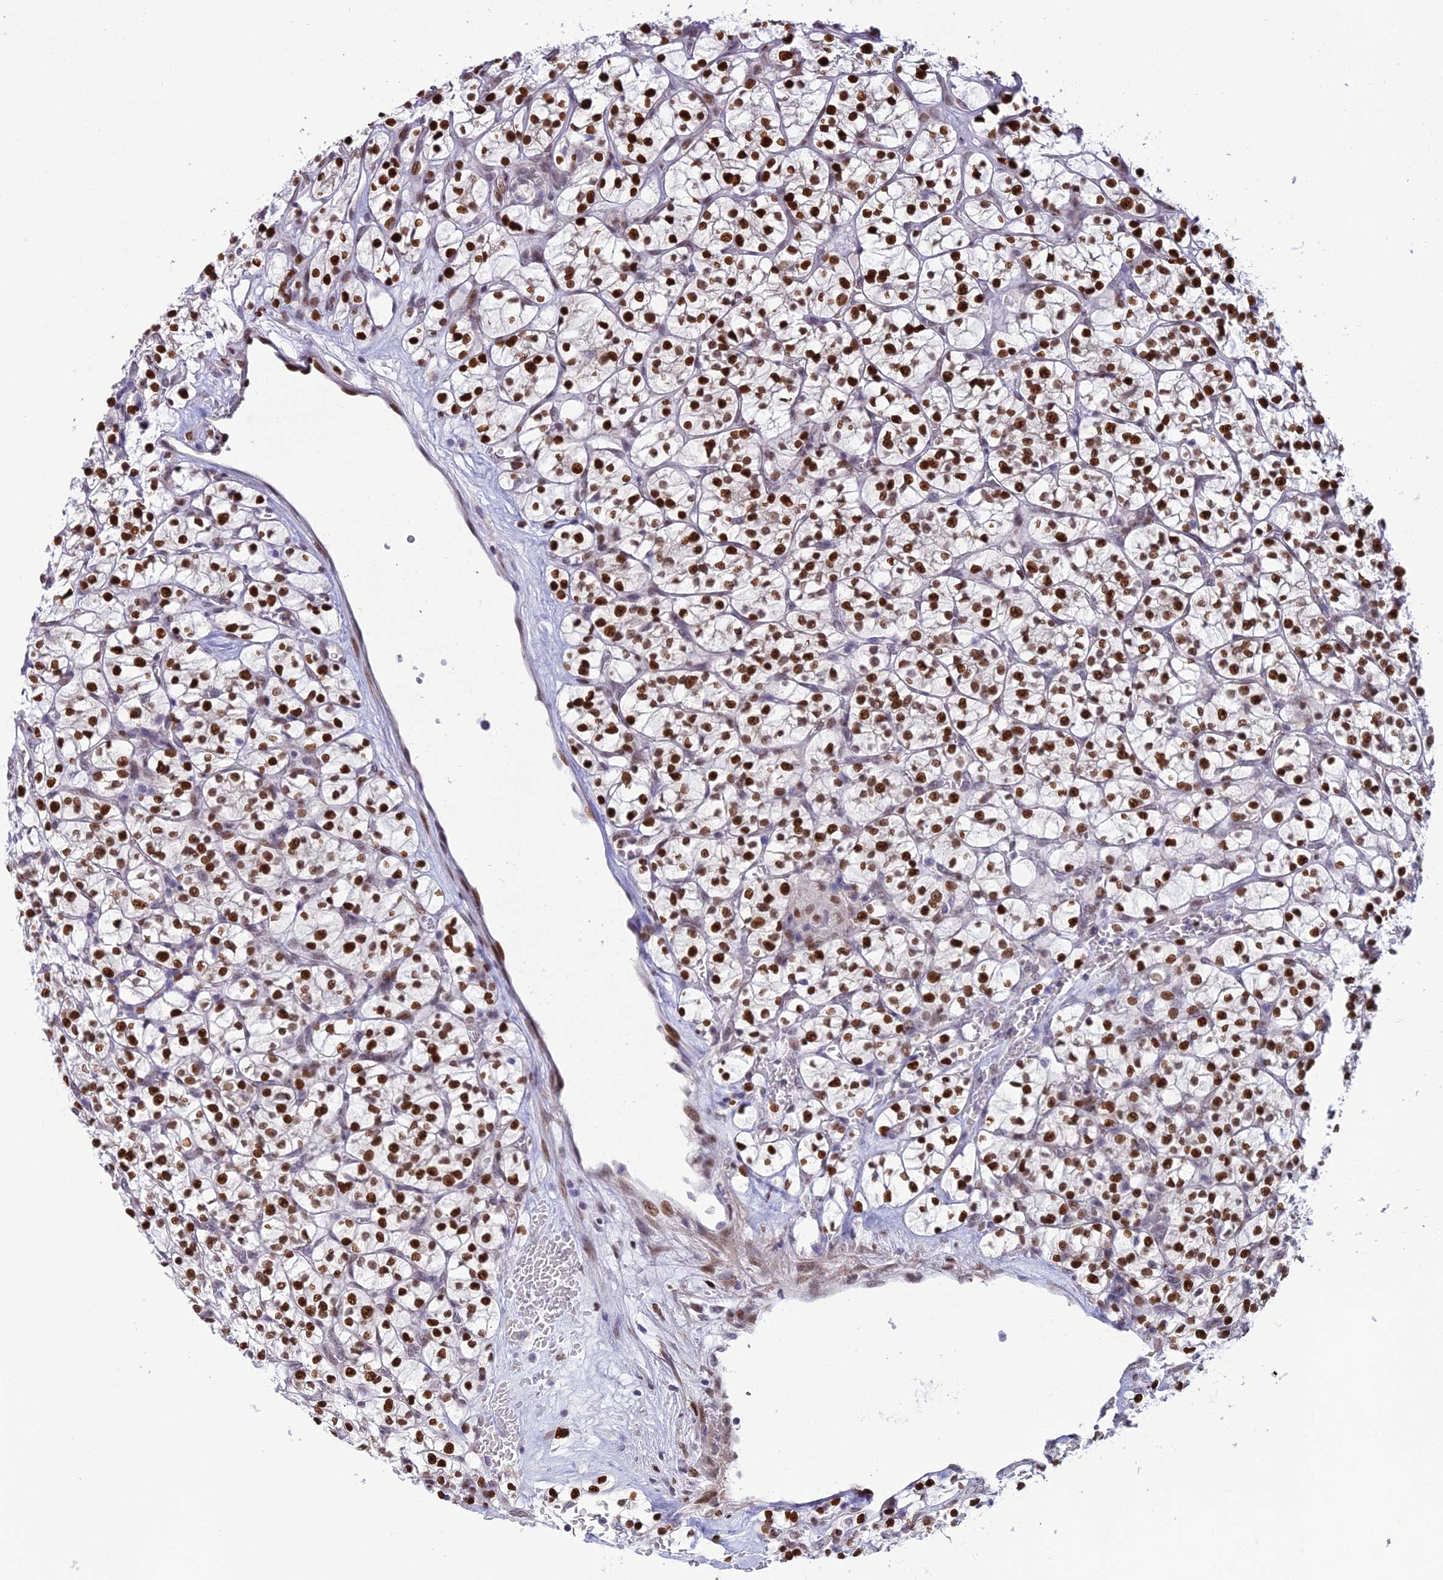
{"staining": {"intensity": "strong", "quantity": ">75%", "location": "nuclear"}, "tissue": "renal cancer", "cell_type": "Tumor cells", "image_type": "cancer", "snomed": [{"axis": "morphology", "description": "Adenocarcinoma, NOS"}, {"axis": "topography", "description": "Kidney"}], "caption": "A micrograph of adenocarcinoma (renal) stained for a protein demonstrates strong nuclear brown staining in tumor cells. (Stains: DAB (3,3'-diaminobenzidine) in brown, nuclei in blue, Microscopy: brightfield microscopy at high magnification).", "gene": "ZNF707", "patient": {"sex": "female", "age": 64}}